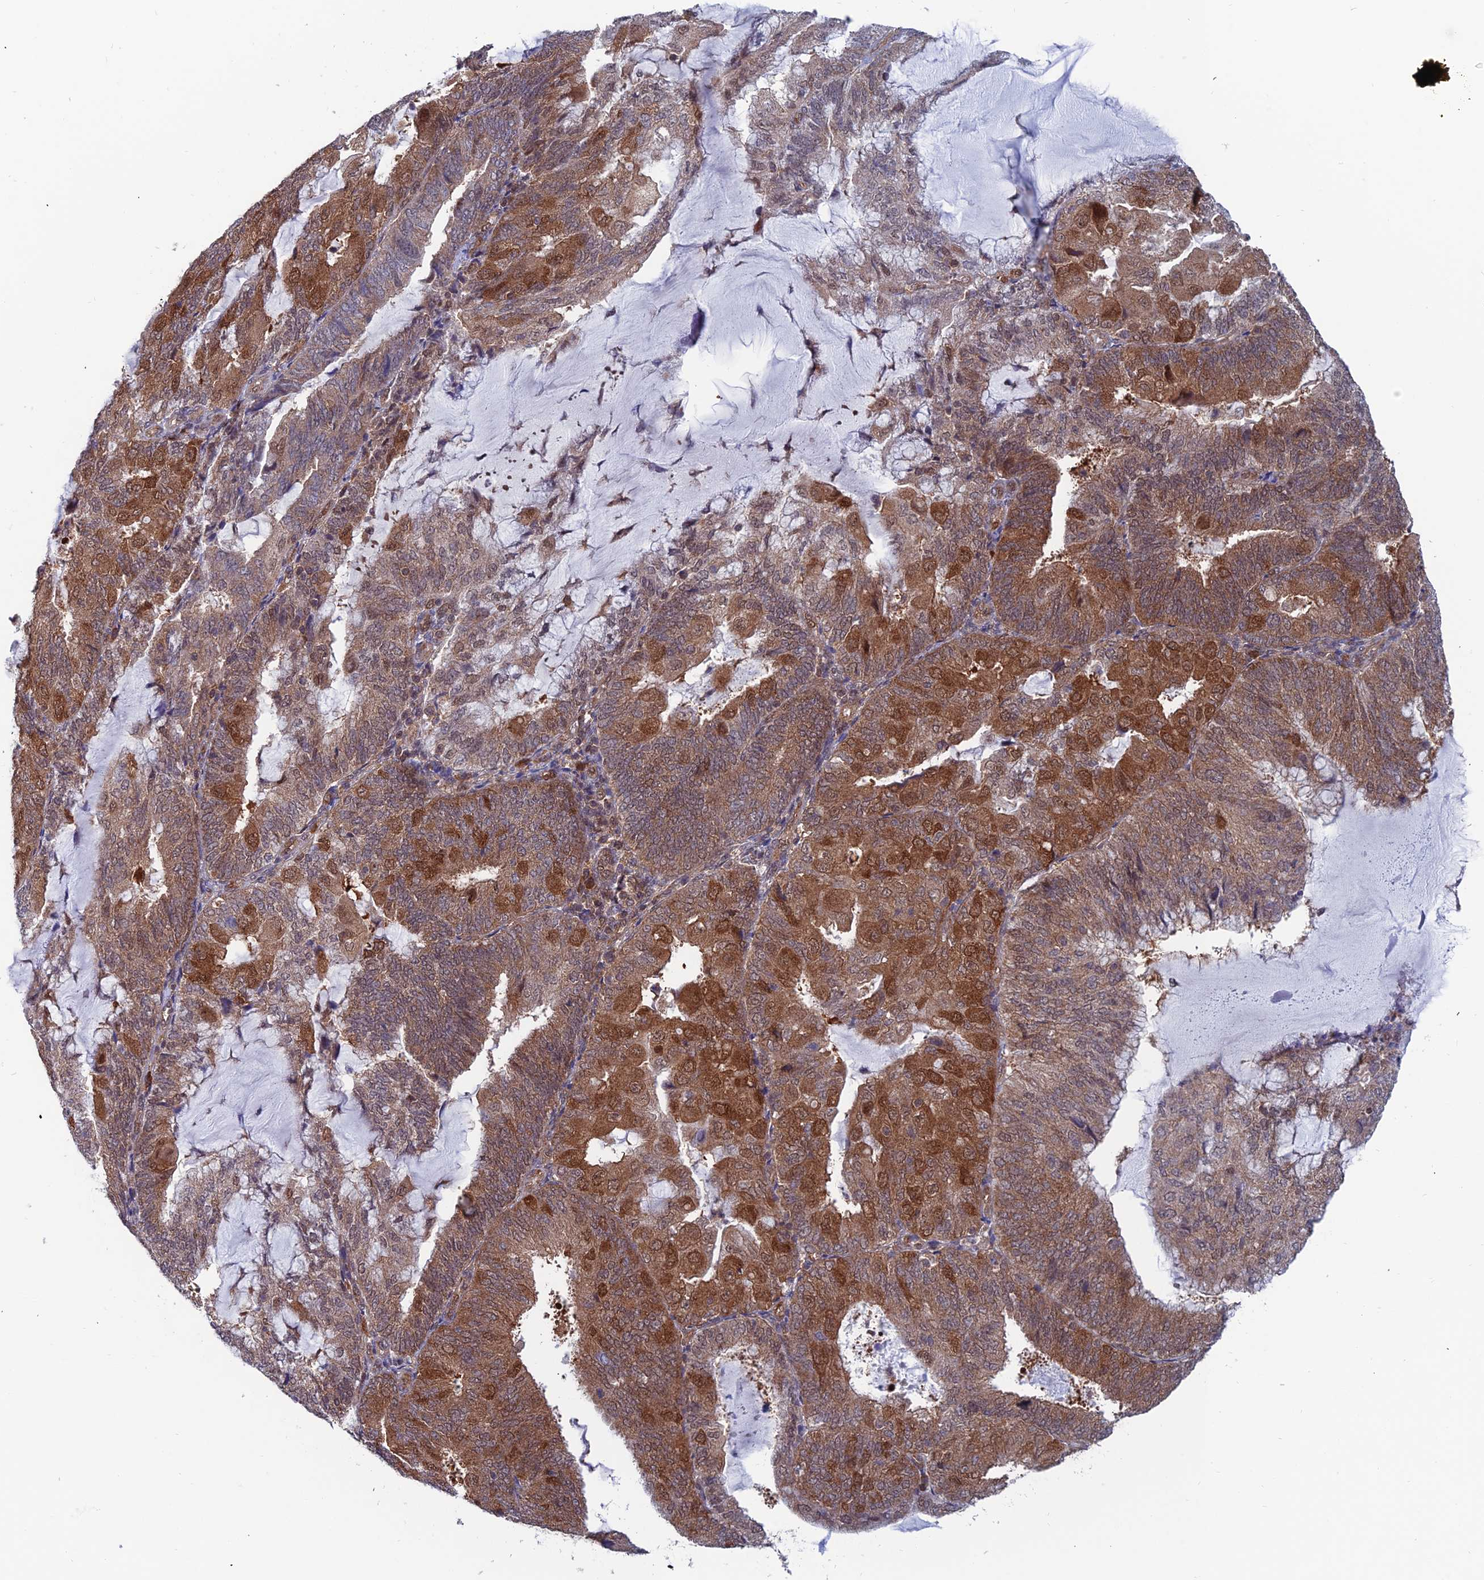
{"staining": {"intensity": "strong", "quantity": ">75%", "location": "cytoplasmic/membranous,nuclear"}, "tissue": "endometrial cancer", "cell_type": "Tumor cells", "image_type": "cancer", "snomed": [{"axis": "morphology", "description": "Adenocarcinoma, NOS"}, {"axis": "topography", "description": "Endometrium"}], "caption": "Endometrial adenocarcinoma stained with IHC reveals strong cytoplasmic/membranous and nuclear staining in approximately >75% of tumor cells.", "gene": "IGBP1", "patient": {"sex": "female", "age": 81}}